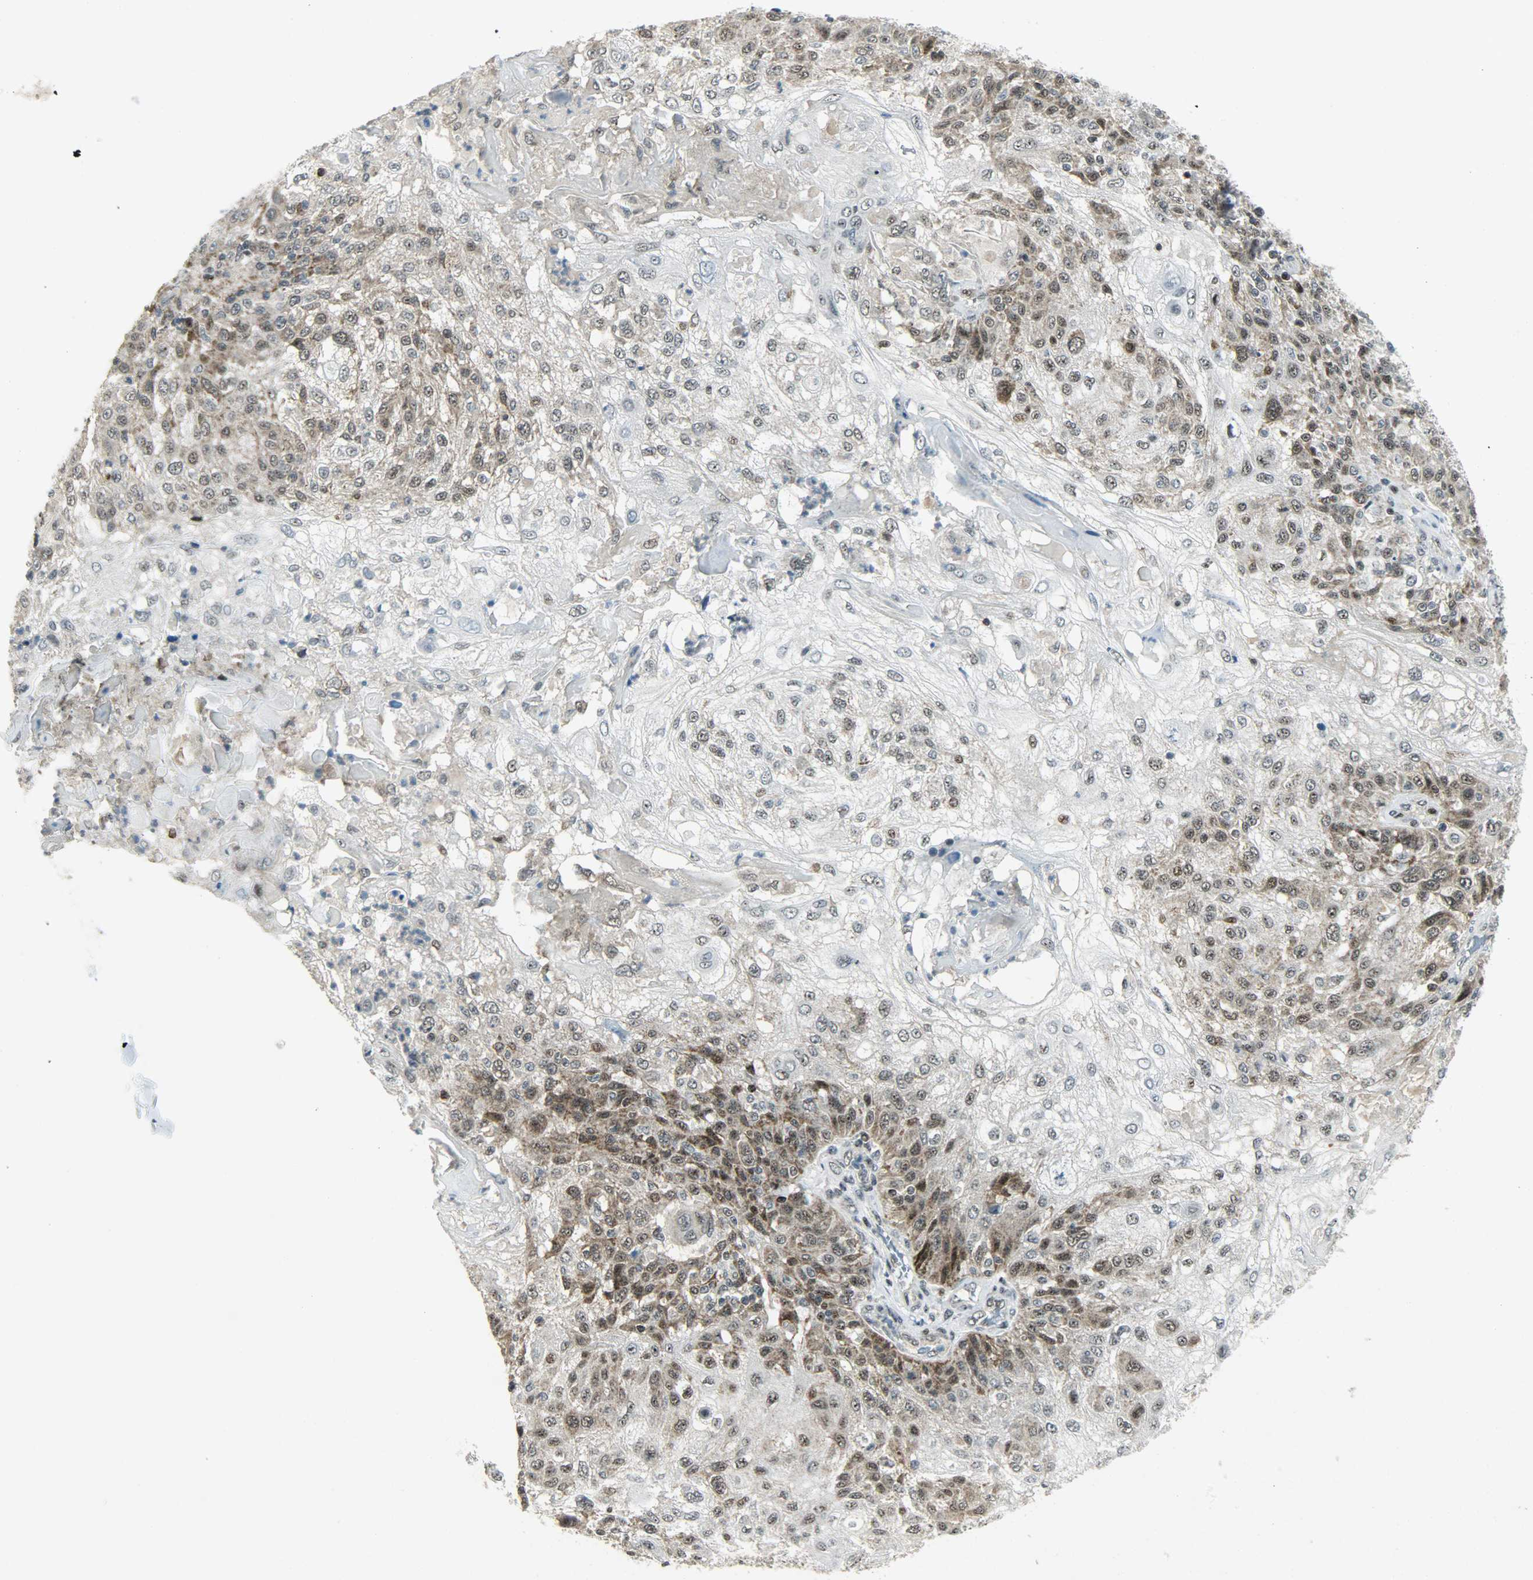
{"staining": {"intensity": "moderate", "quantity": "25%-75%", "location": "cytoplasmic/membranous,nuclear"}, "tissue": "skin cancer", "cell_type": "Tumor cells", "image_type": "cancer", "snomed": [{"axis": "morphology", "description": "Normal tissue, NOS"}, {"axis": "morphology", "description": "Squamous cell carcinoma, NOS"}, {"axis": "topography", "description": "Skin"}], "caption": "Immunohistochemical staining of skin cancer reveals medium levels of moderate cytoplasmic/membranous and nuclear positivity in approximately 25%-75% of tumor cells. The staining was performed using DAB to visualize the protein expression in brown, while the nuclei were stained in blue with hematoxylin (Magnification: 20x).", "gene": "IL15", "patient": {"sex": "female", "age": 83}}